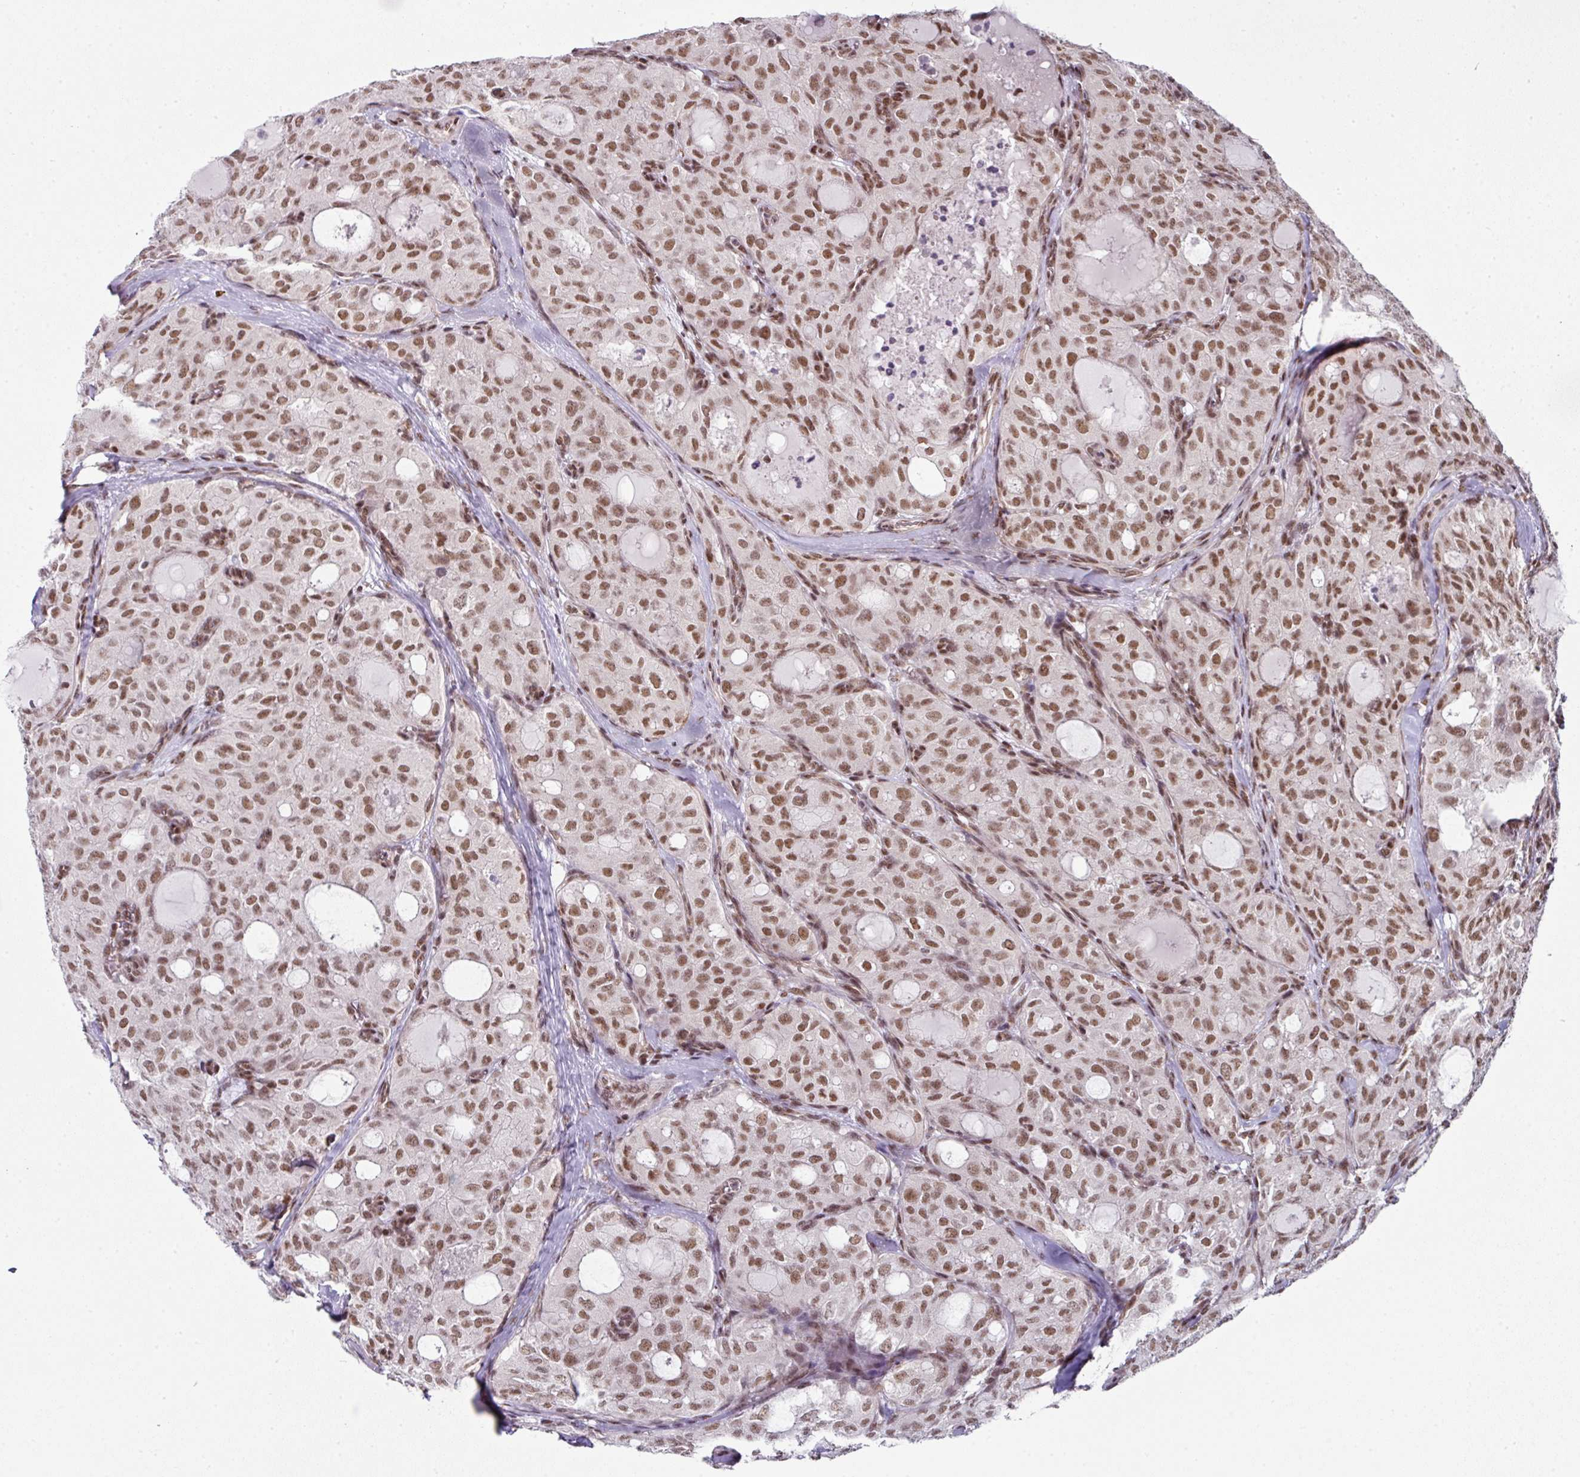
{"staining": {"intensity": "moderate", "quantity": ">75%", "location": "nuclear"}, "tissue": "thyroid cancer", "cell_type": "Tumor cells", "image_type": "cancer", "snomed": [{"axis": "morphology", "description": "Follicular adenoma carcinoma, NOS"}, {"axis": "topography", "description": "Thyroid gland"}], "caption": "Thyroid cancer stained with DAB IHC demonstrates medium levels of moderate nuclear staining in approximately >75% of tumor cells.", "gene": "NFYA", "patient": {"sex": "male", "age": 75}}